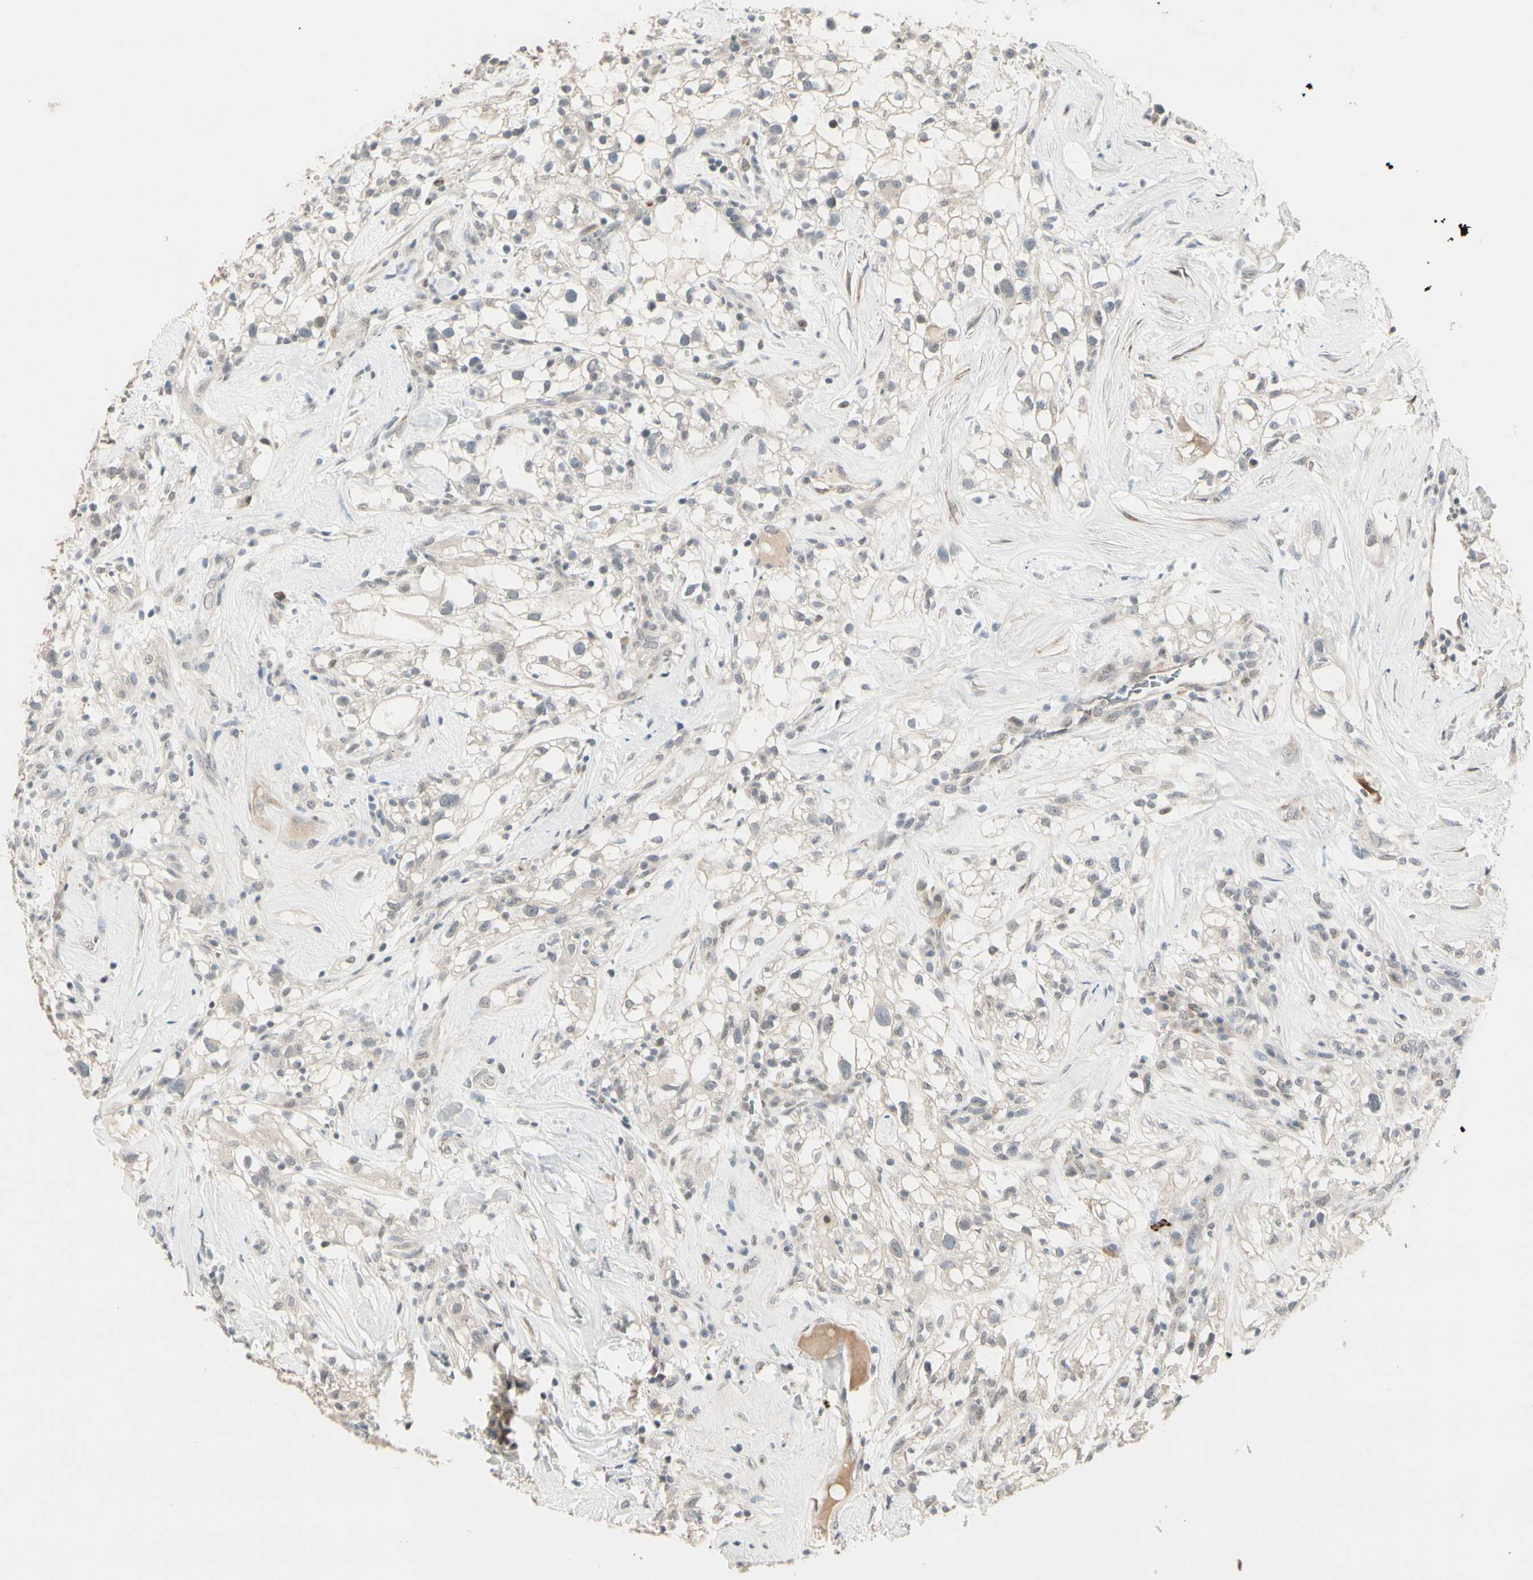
{"staining": {"intensity": "negative", "quantity": "none", "location": "none"}, "tissue": "renal cancer", "cell_type": "Tumor cells", "image_type": "cancer", "snomed": [{"axis": "morphology", "description": "Adenocarcinoma, NOS"}, {"axis": "topography", "description": "Kidney"}], "caption": "Tumor cells are negative for protein expression in human renal adenocarcinoma. (Immunohistochemistry, brightfield microscopy, high magnification).", "gene": "GREM1", "patient": {"sex": "female", "age": 60}}